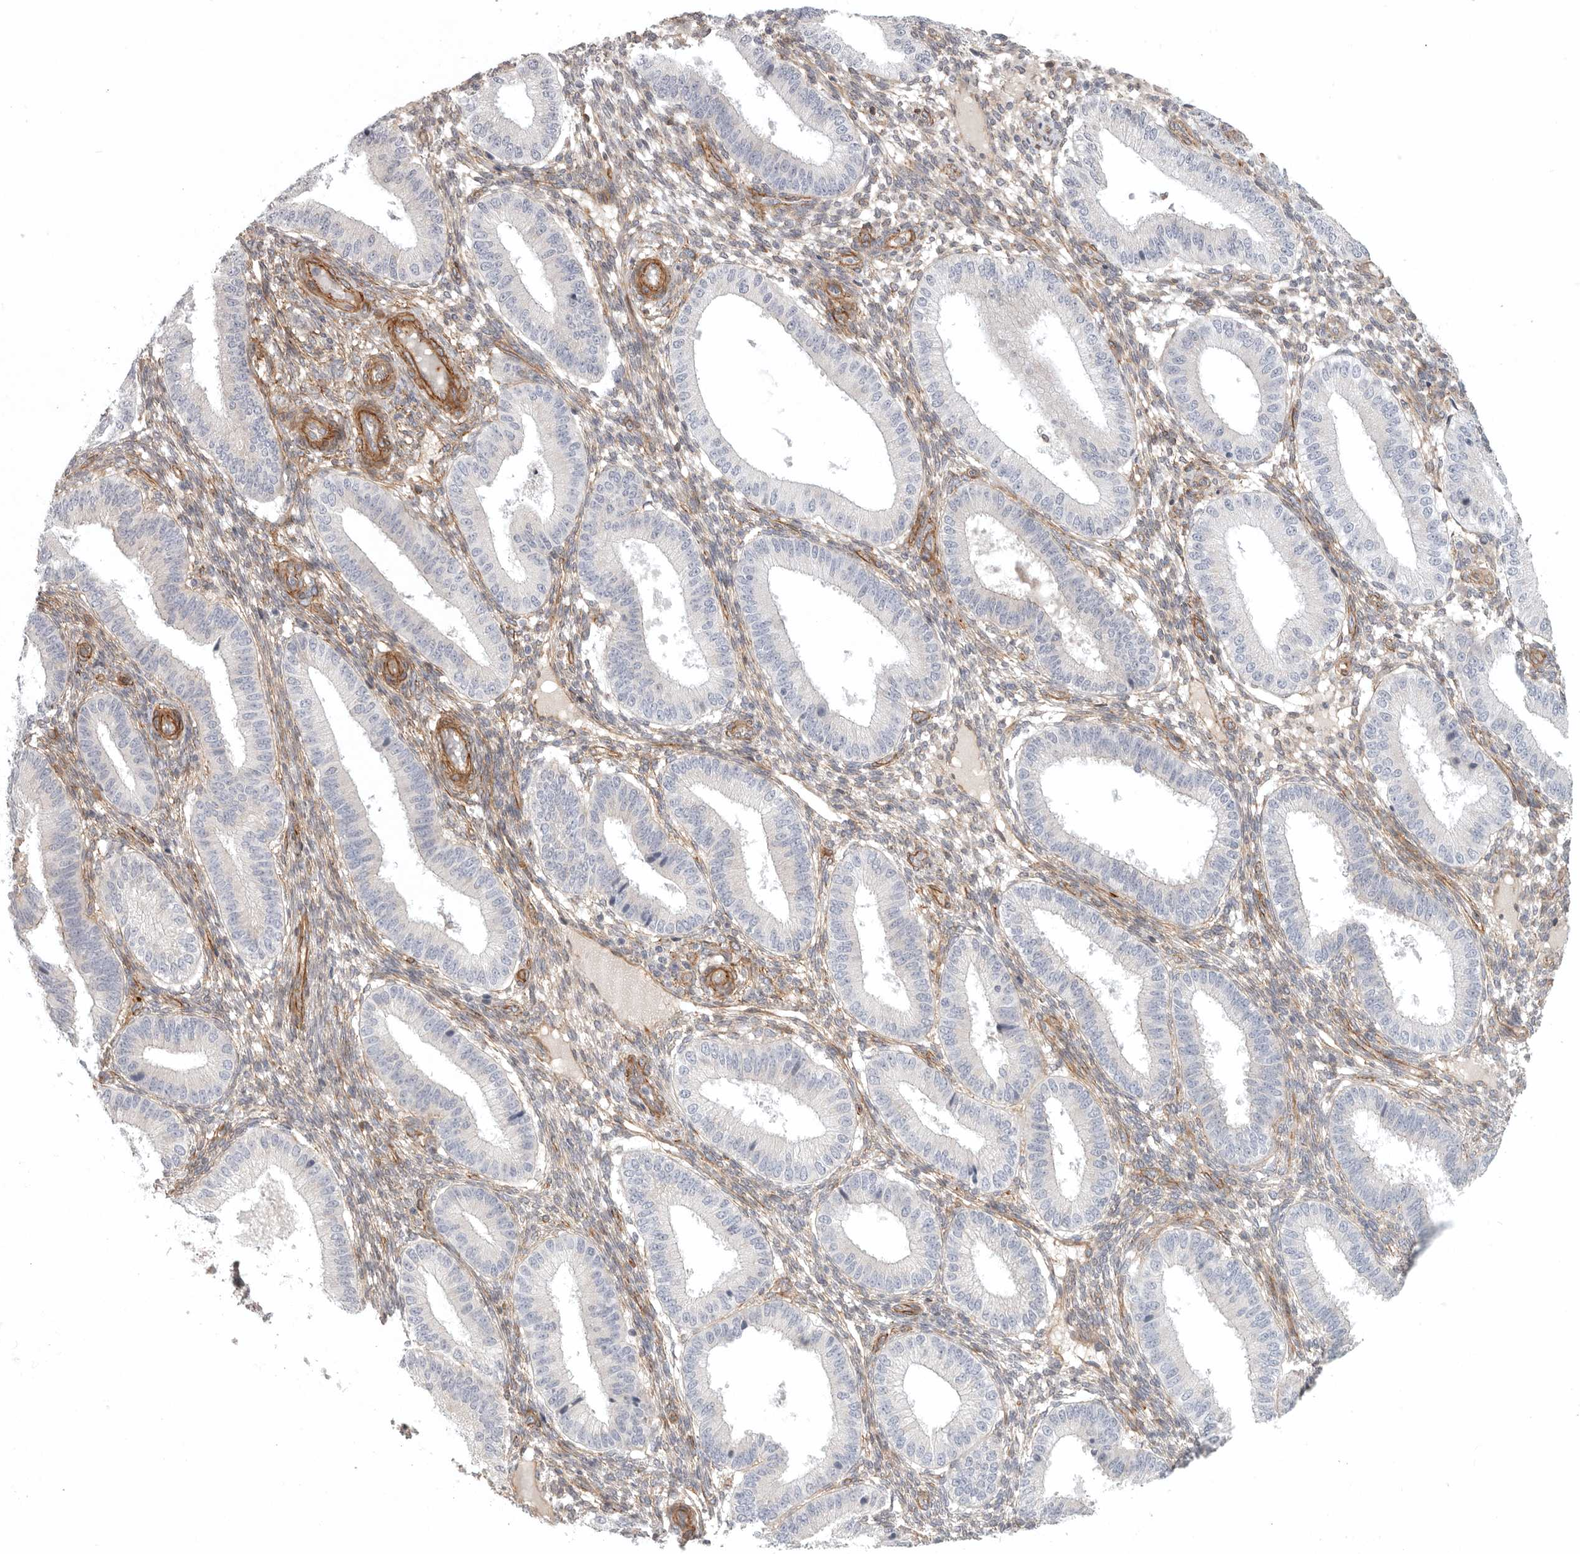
{"staining": {"intensity": "weak", "quantity": "25%-75%", "location": "cytoplasmic/membranous"}, "tissue": "endometrium", "cell_type": "Cells in endometrial stroma", "image_type": "normal", "snomed": [{"axis": "morphology", "description": "Normal tissue, NOS"}, {"axis": "topography", "description": "Endometrium"}], "caption": "Immunohistochemical staining of normal human endometrium reveals weak cytoplasmic/membranous protein positivity in about 25%-75% of cells in endometrial stroma. The staining was performed using DAB to visualize the protein expression in brown, while the nuclei were stained in blue with hematoxylin (Magnification: 20x).", "gene": "LONRF1", "patient": {"sex": "female", "age": 39}}